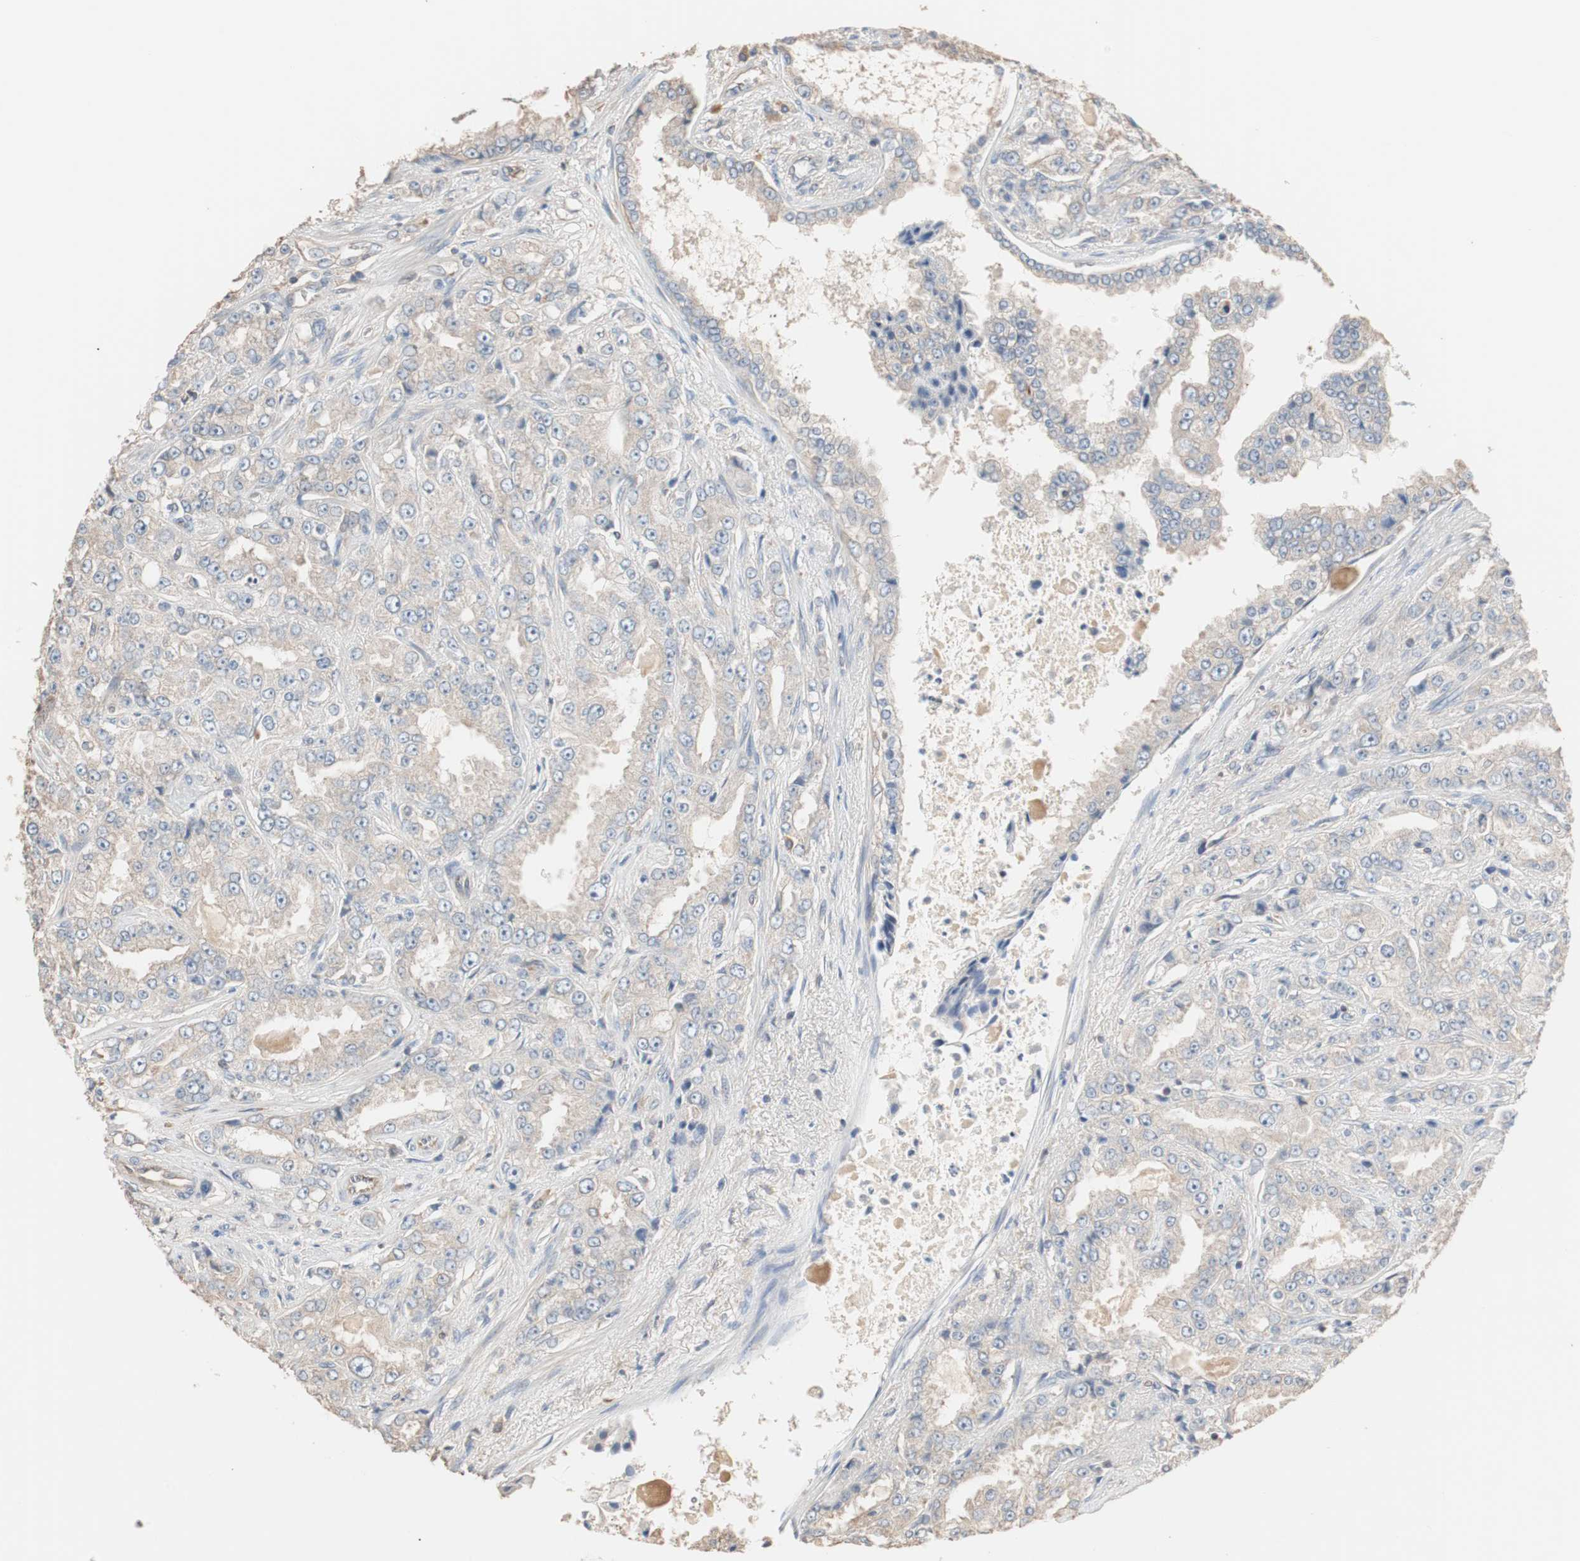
{"staining": {"intensity": "weak", "quantity": "25%-75%", "location": "cytoplasmic/membranous"}, "tissue": "prostate cancer", "cell_type": "Tumor cells", "image_type": "cancer", "snomed": [{"axis": "morphology", "description": "Adenocarcinoma, High grade"}, {"axis": "topography", "description": "Prostate"}], "caption": "High-grade adenocarcinoma (prostate) was stained to show a protein in brown. There is low levels of weak cytoplasmic/membranous positivity in about 25%-75% of tumor cells. (Brightfield microscopy of DAB IHC at high magnification).", "gene": "TUBB", "patient": {"sex": "male", "age": 73}}